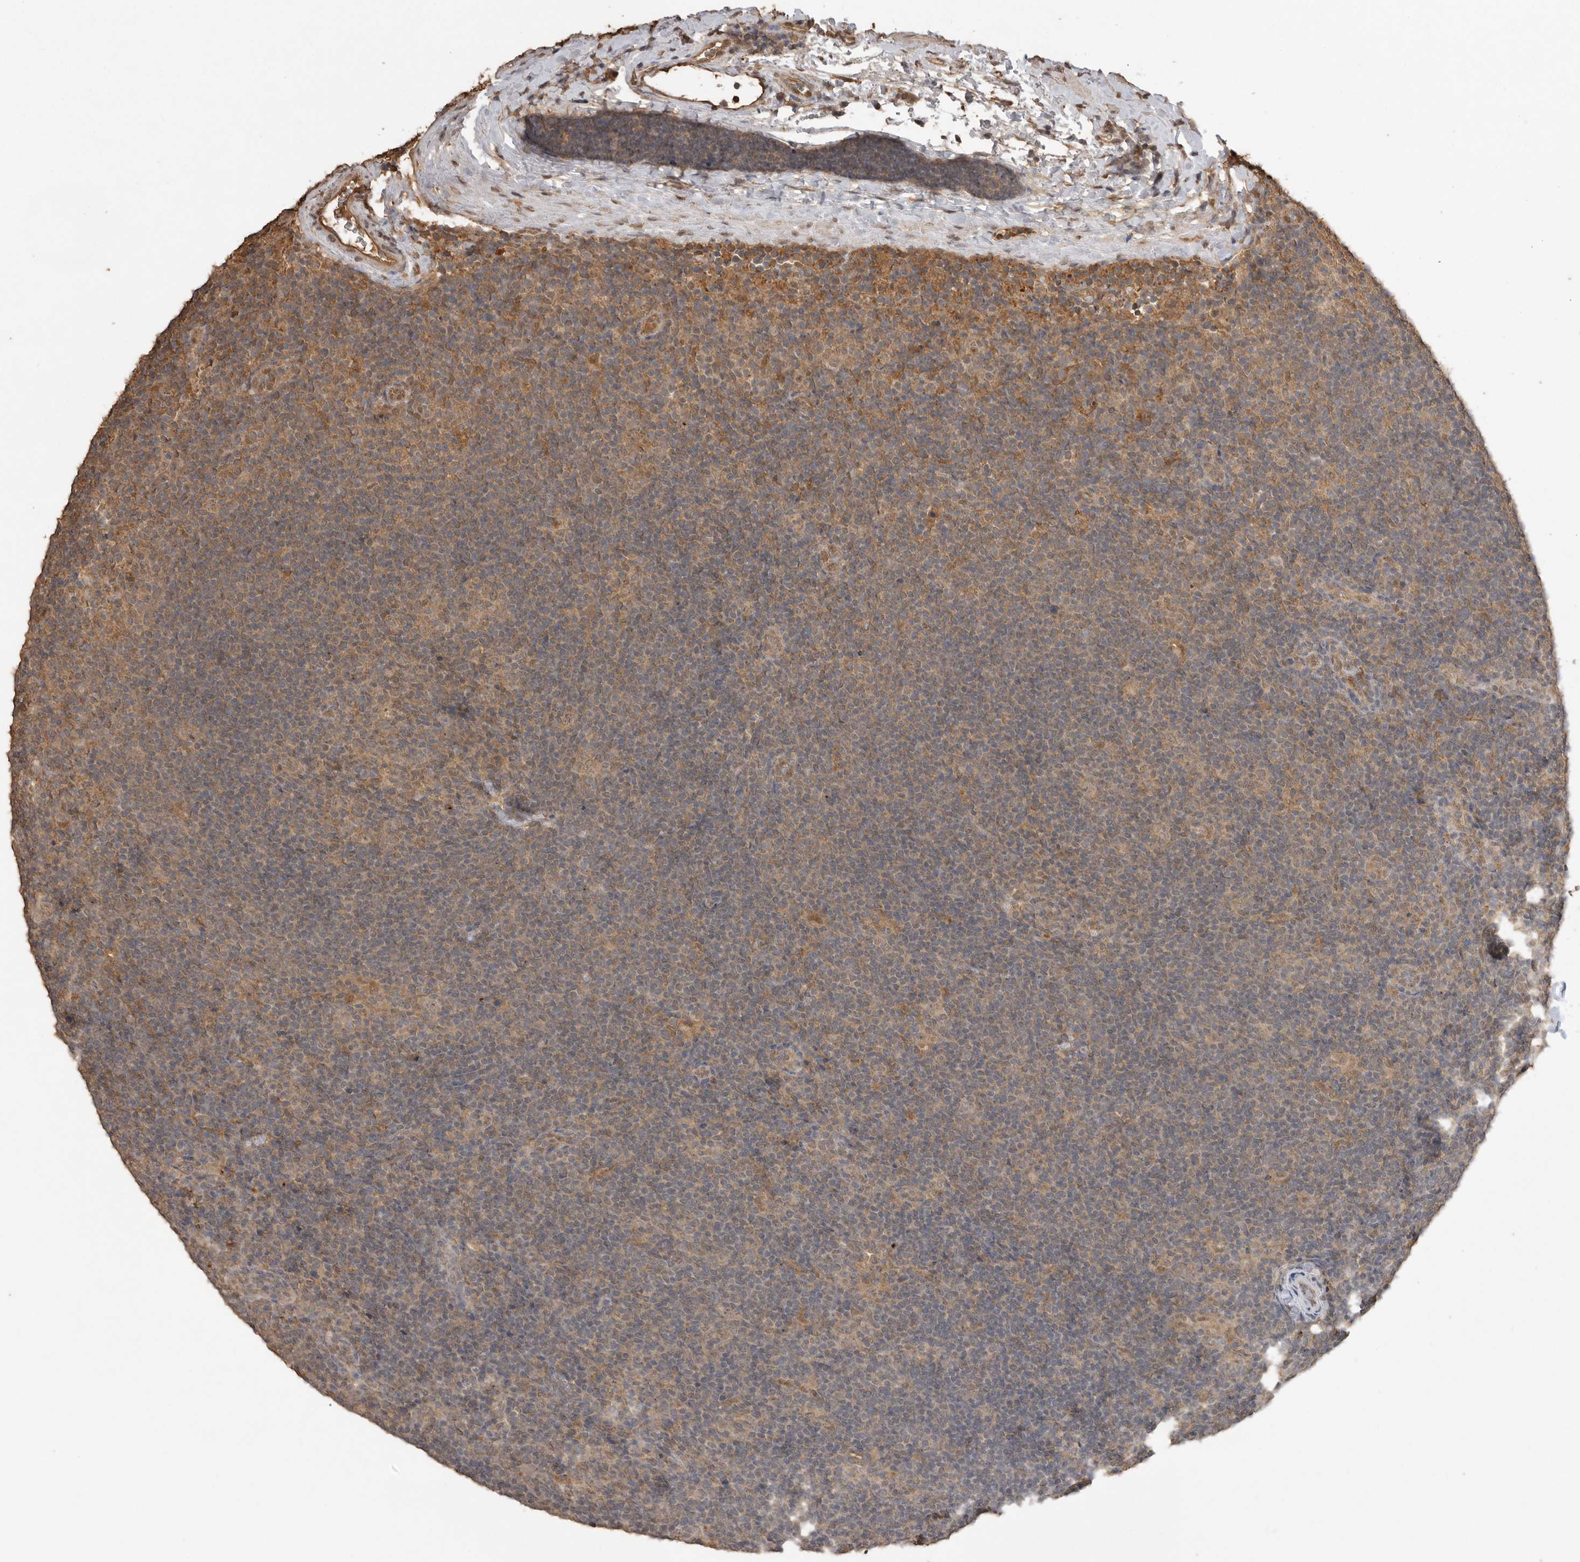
{"staining": {"intensity": "negative", "quantity": "none", "location": "none"}, "tissue": "lymphoma", "cell_type": "Tumor cells", "image_type": "cancer", "snomed": [{"axis": "morphology", "description": "Hodgkin's disease, NOS"}, {"axis": "topography", "description": "Lymph node"}], "caption": "Tumor cells are negative for protein expression in human lymphoma.", "gene": "JAG2", "patient": {"sex": "female", "age": 57}}